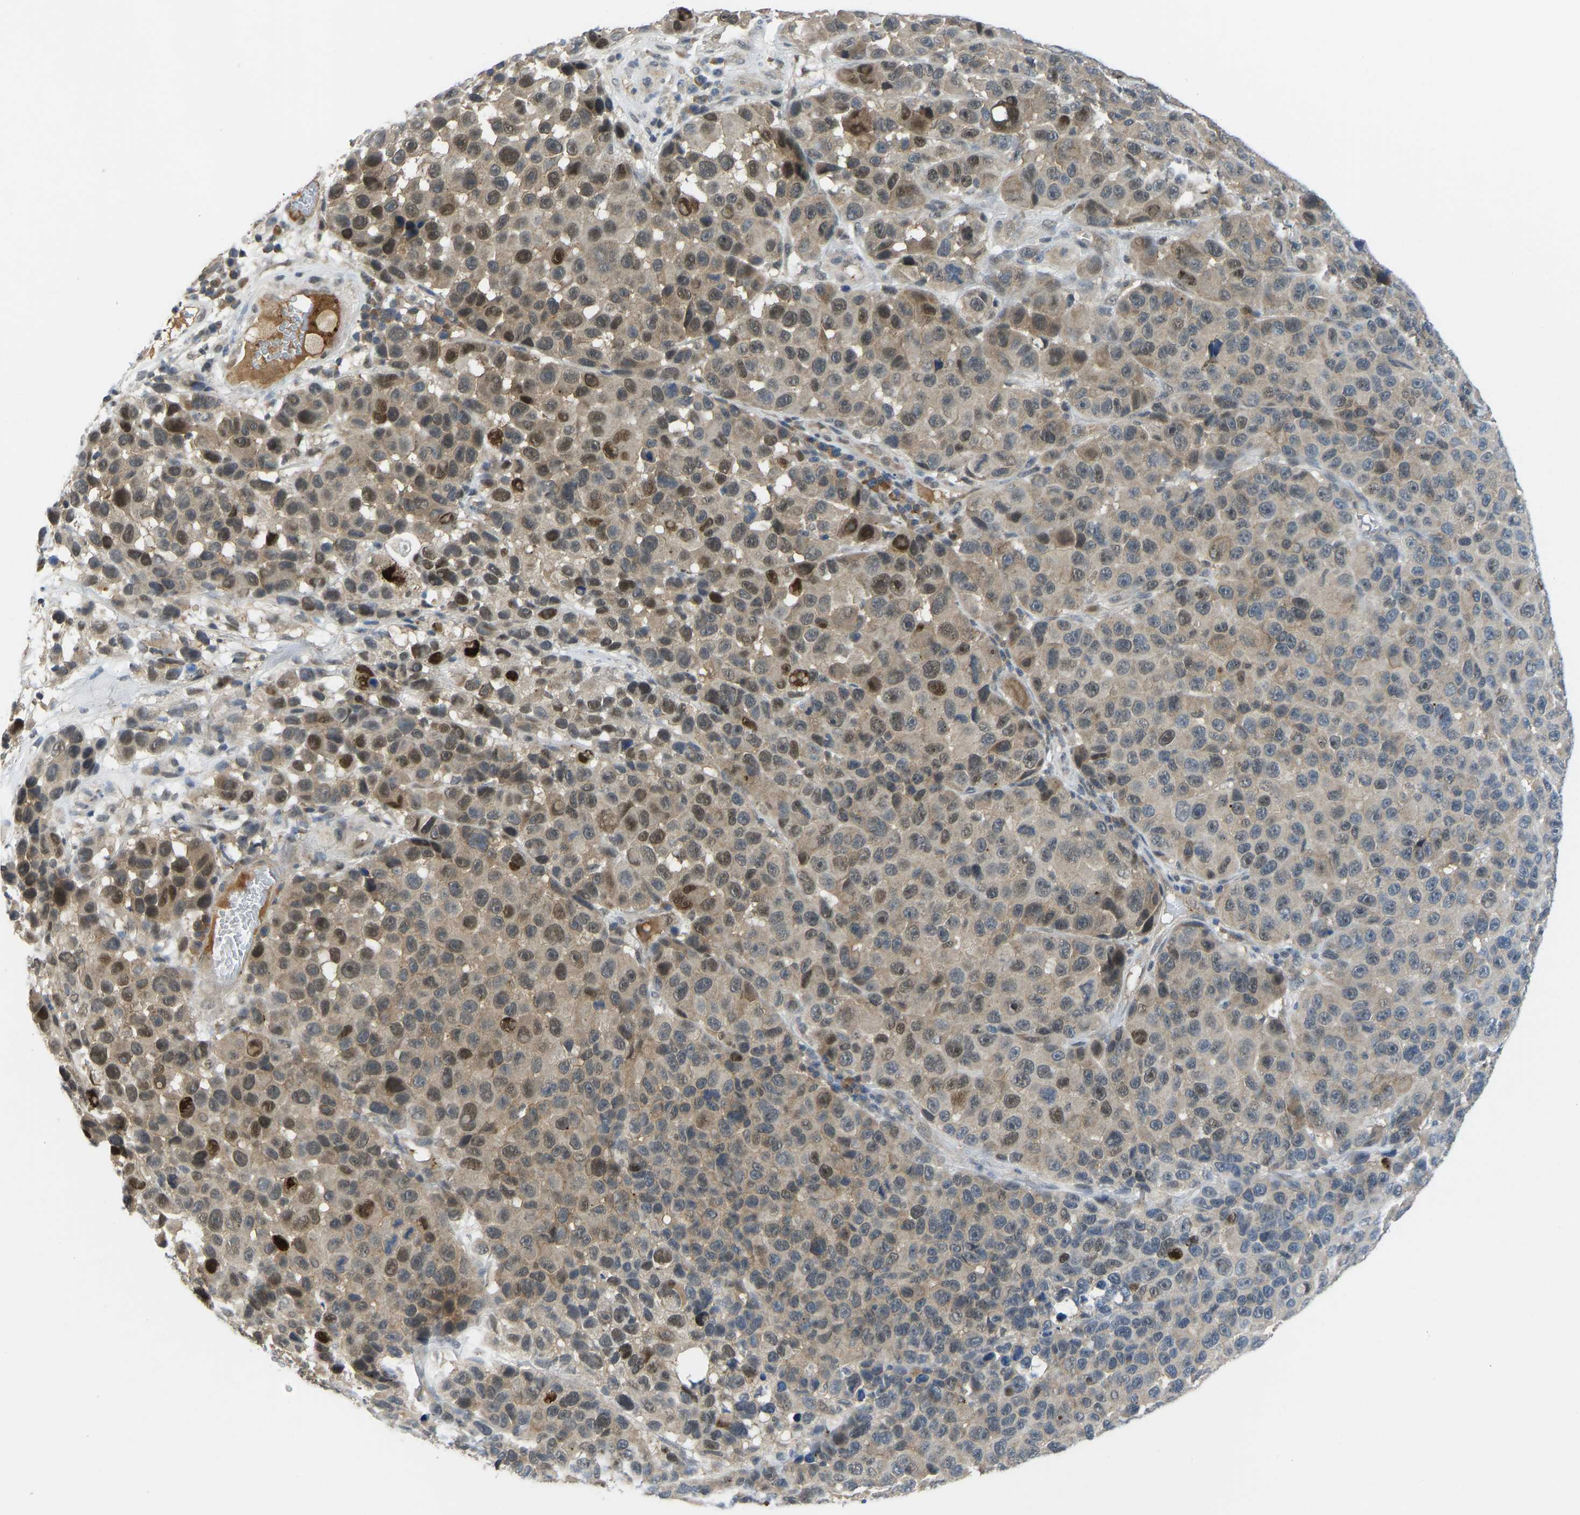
{"staining": {"intensity": "moderate", "quantity": "<25%", "location": "nuclear"}, "tissue": "melanoma", "cell_type": "Tumor cells", "image_type": "cancer", "snomed": [{"axis": "morphology", "description": "Malignant melanoma, NOS"}, {"axis": "topography", "description": "Skin"}], "caption": "Malignant melanoma stained with a brown dye exhibits moderate nuclear positive expression in about <25% of tumor cells.", "gene": "ZNF251", "patient": {"sex": "male", "age": 53}}